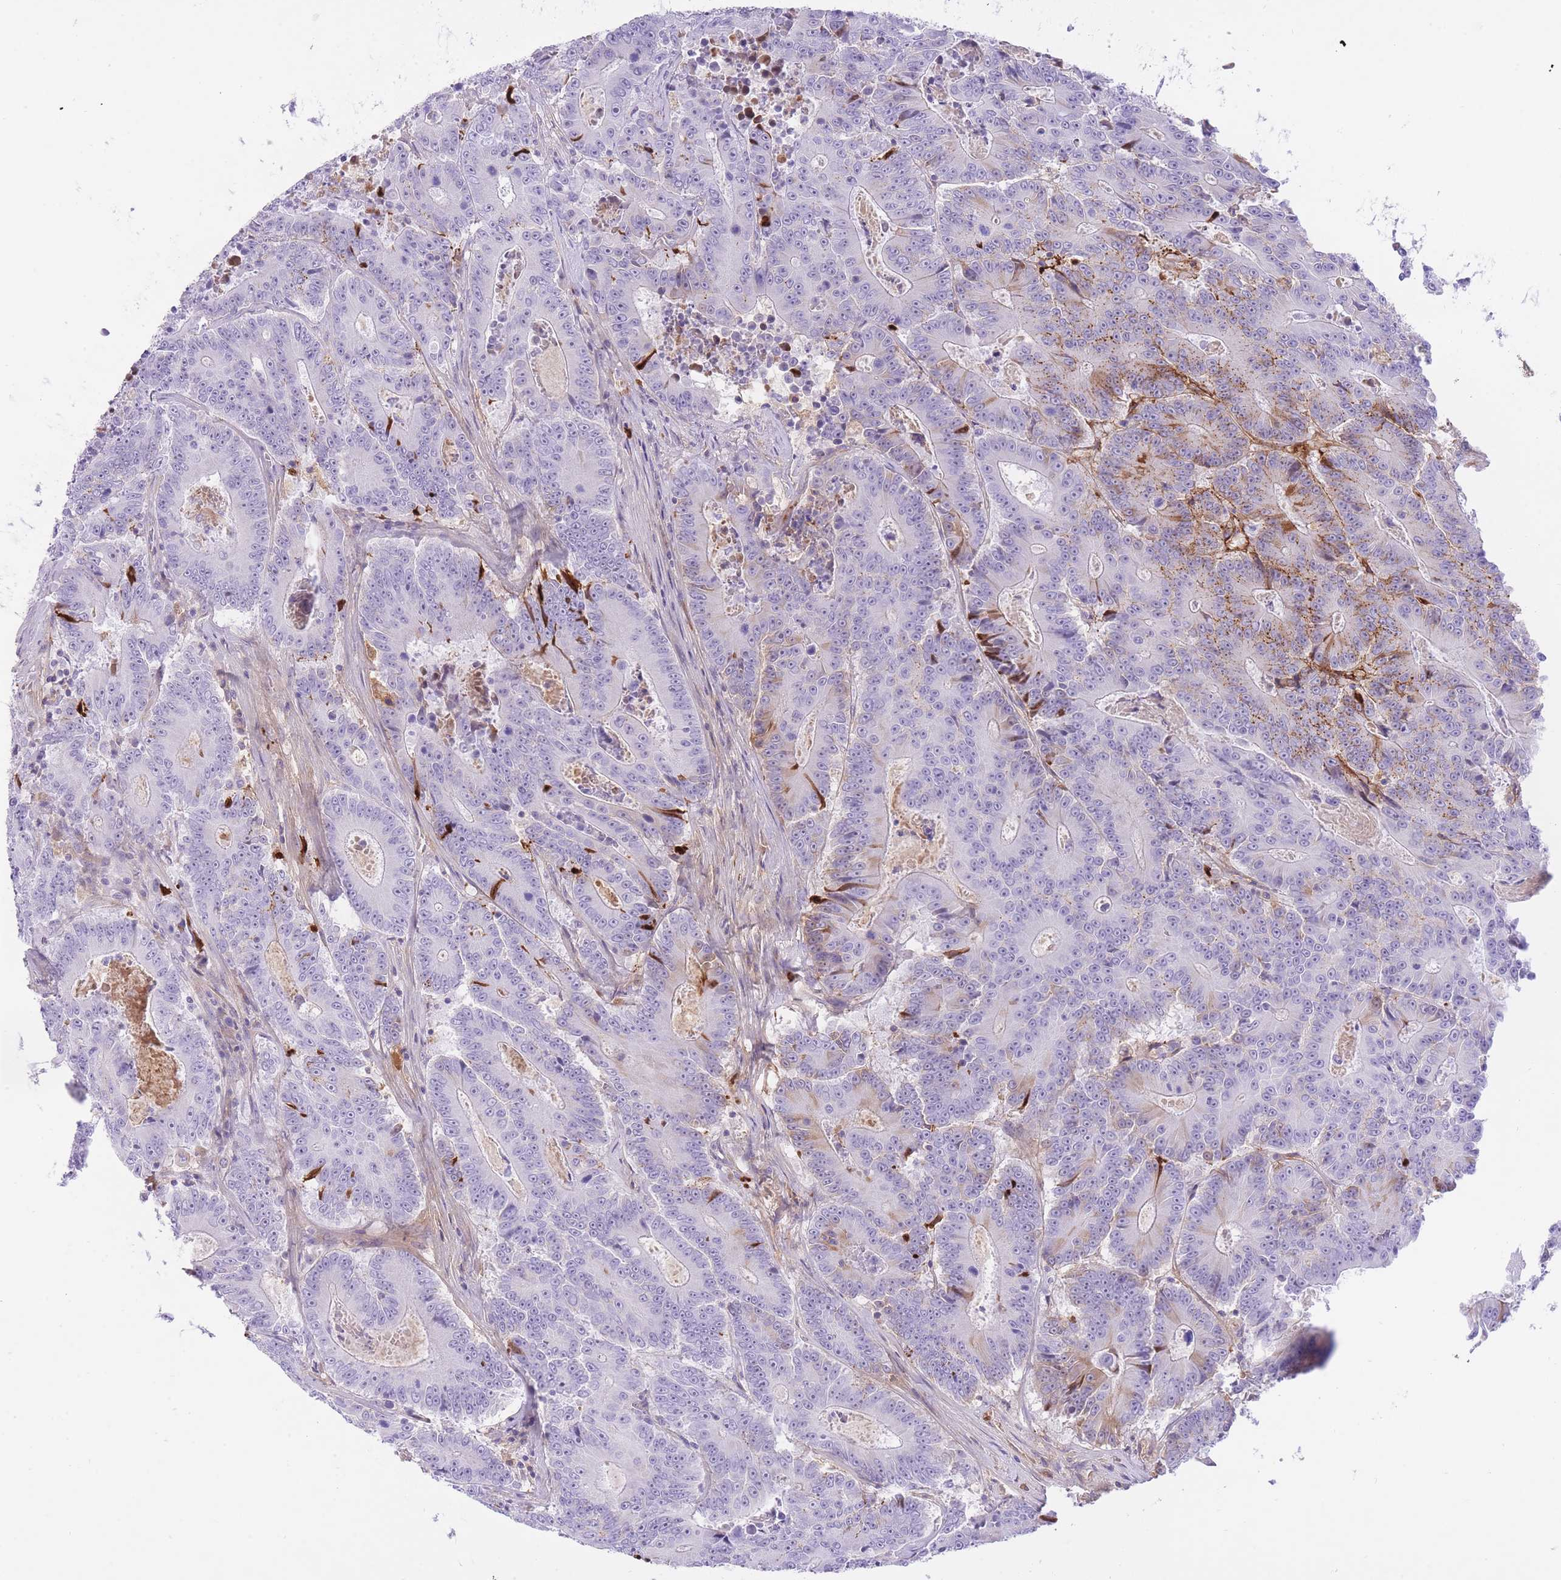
{"staining": {"intensity": "negative", "quantity": "none", "location": "none"}, "tissue": "colorectal cancer", "cell_type": "Tumor cells", "image_type": "cancer", "snomed": [{"axis": "morphology", "description": "Adenocarcinoma, NOS"}, {"axis": "topography", "description": "Colon"}], "caption": "Tumor cells are negative for brown protein staining in colorectal adenocarcinoma.", "gene": "HRG", "patient": {"sex": "male", "age": 83}}